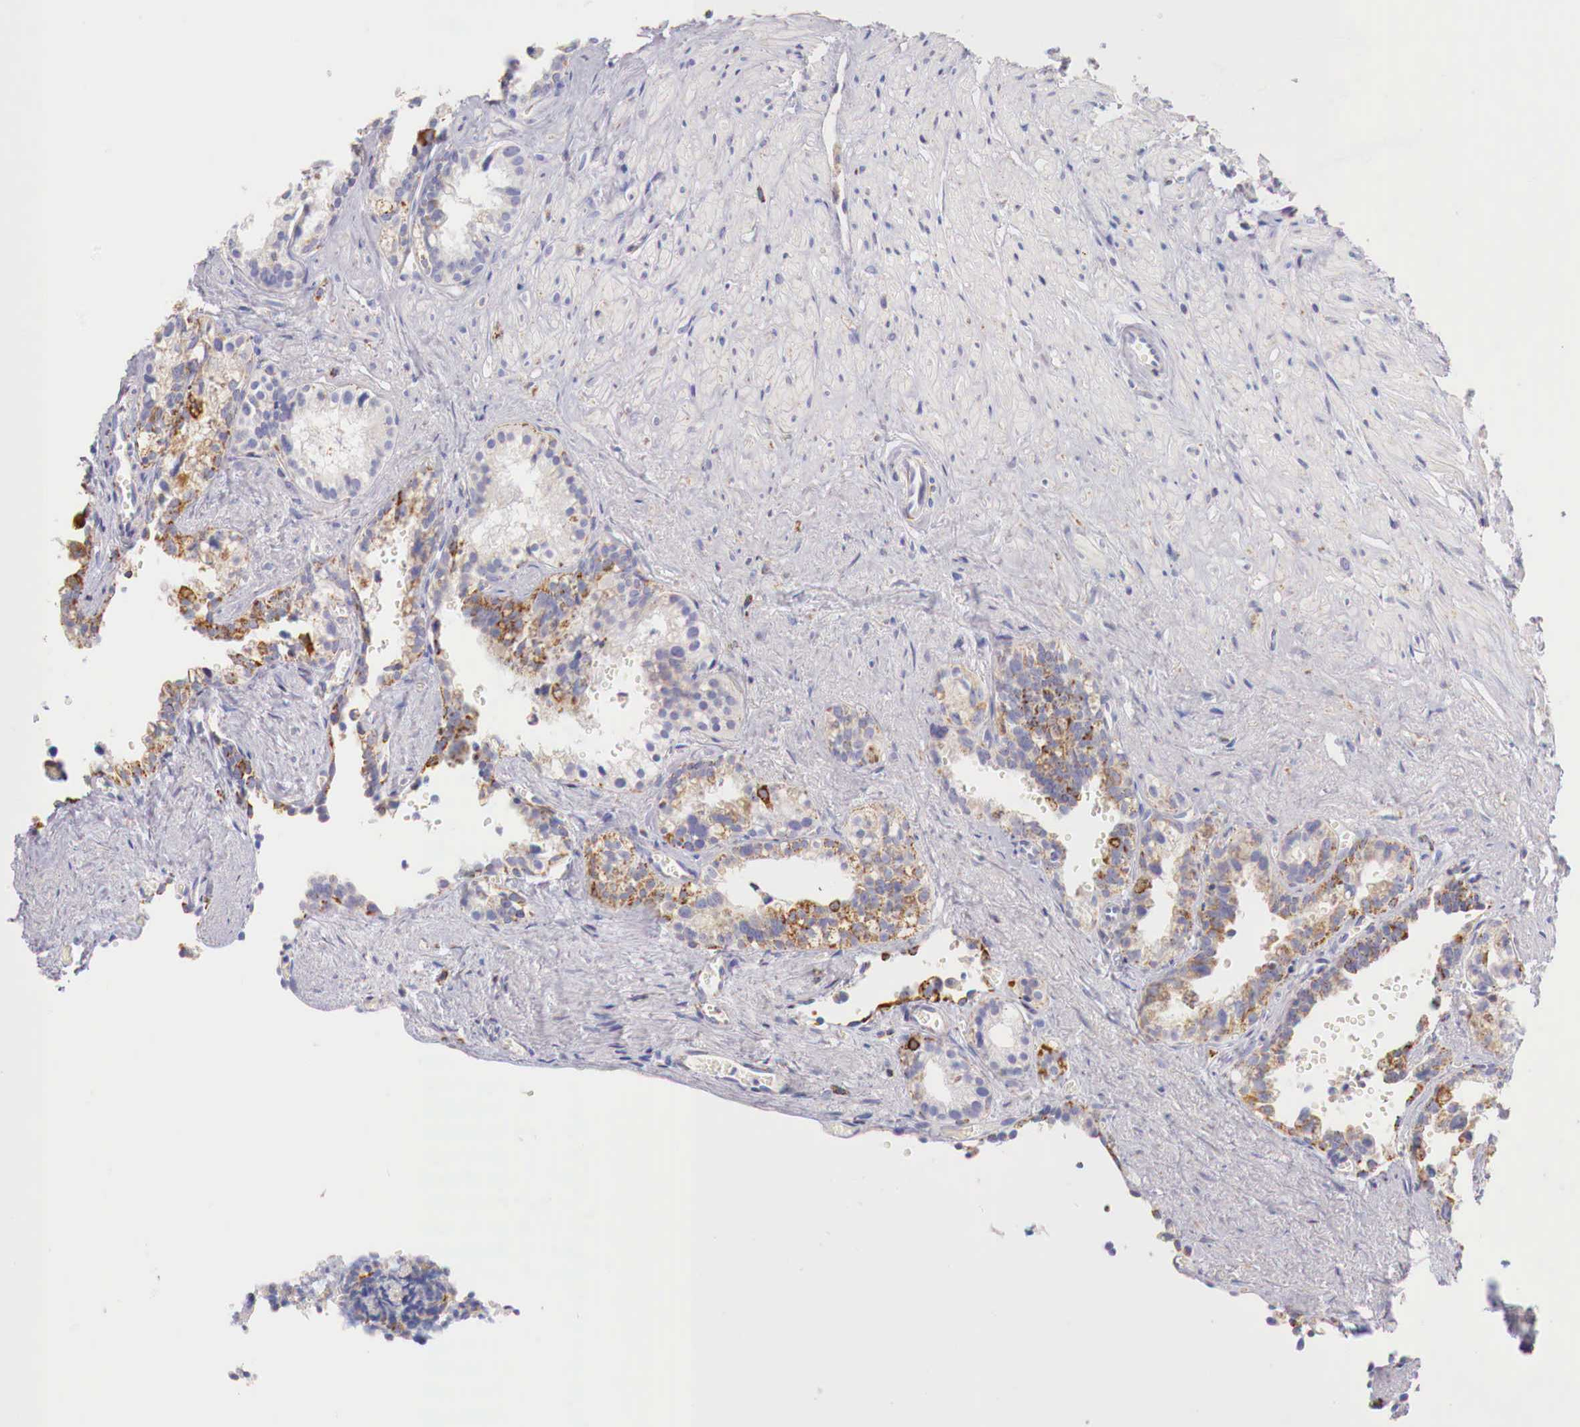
{"staining": {"intensity": "moderate", "quantity": "<25%", "location": "cytoplasmic/membranous"}, "tissue": "seminal vesicle", "cell_type": "Glandular cells", "image_type": "normal", "snomed": [{"axis": "morphology", "description": "Normal tissue, NOS"}, {"axis": "topography", "description": "Seminal veicle"}], "caption": "Protein analysis of benign seminal vesicle reveals moderate cytoplasmic/membranous expression in approximately <25% of glandular cells. (brown staining indicates protein expression, while blue staining denotes nuclei).", "gene": "IDH3G", "patient": {"sex": "male", "age": 60}}